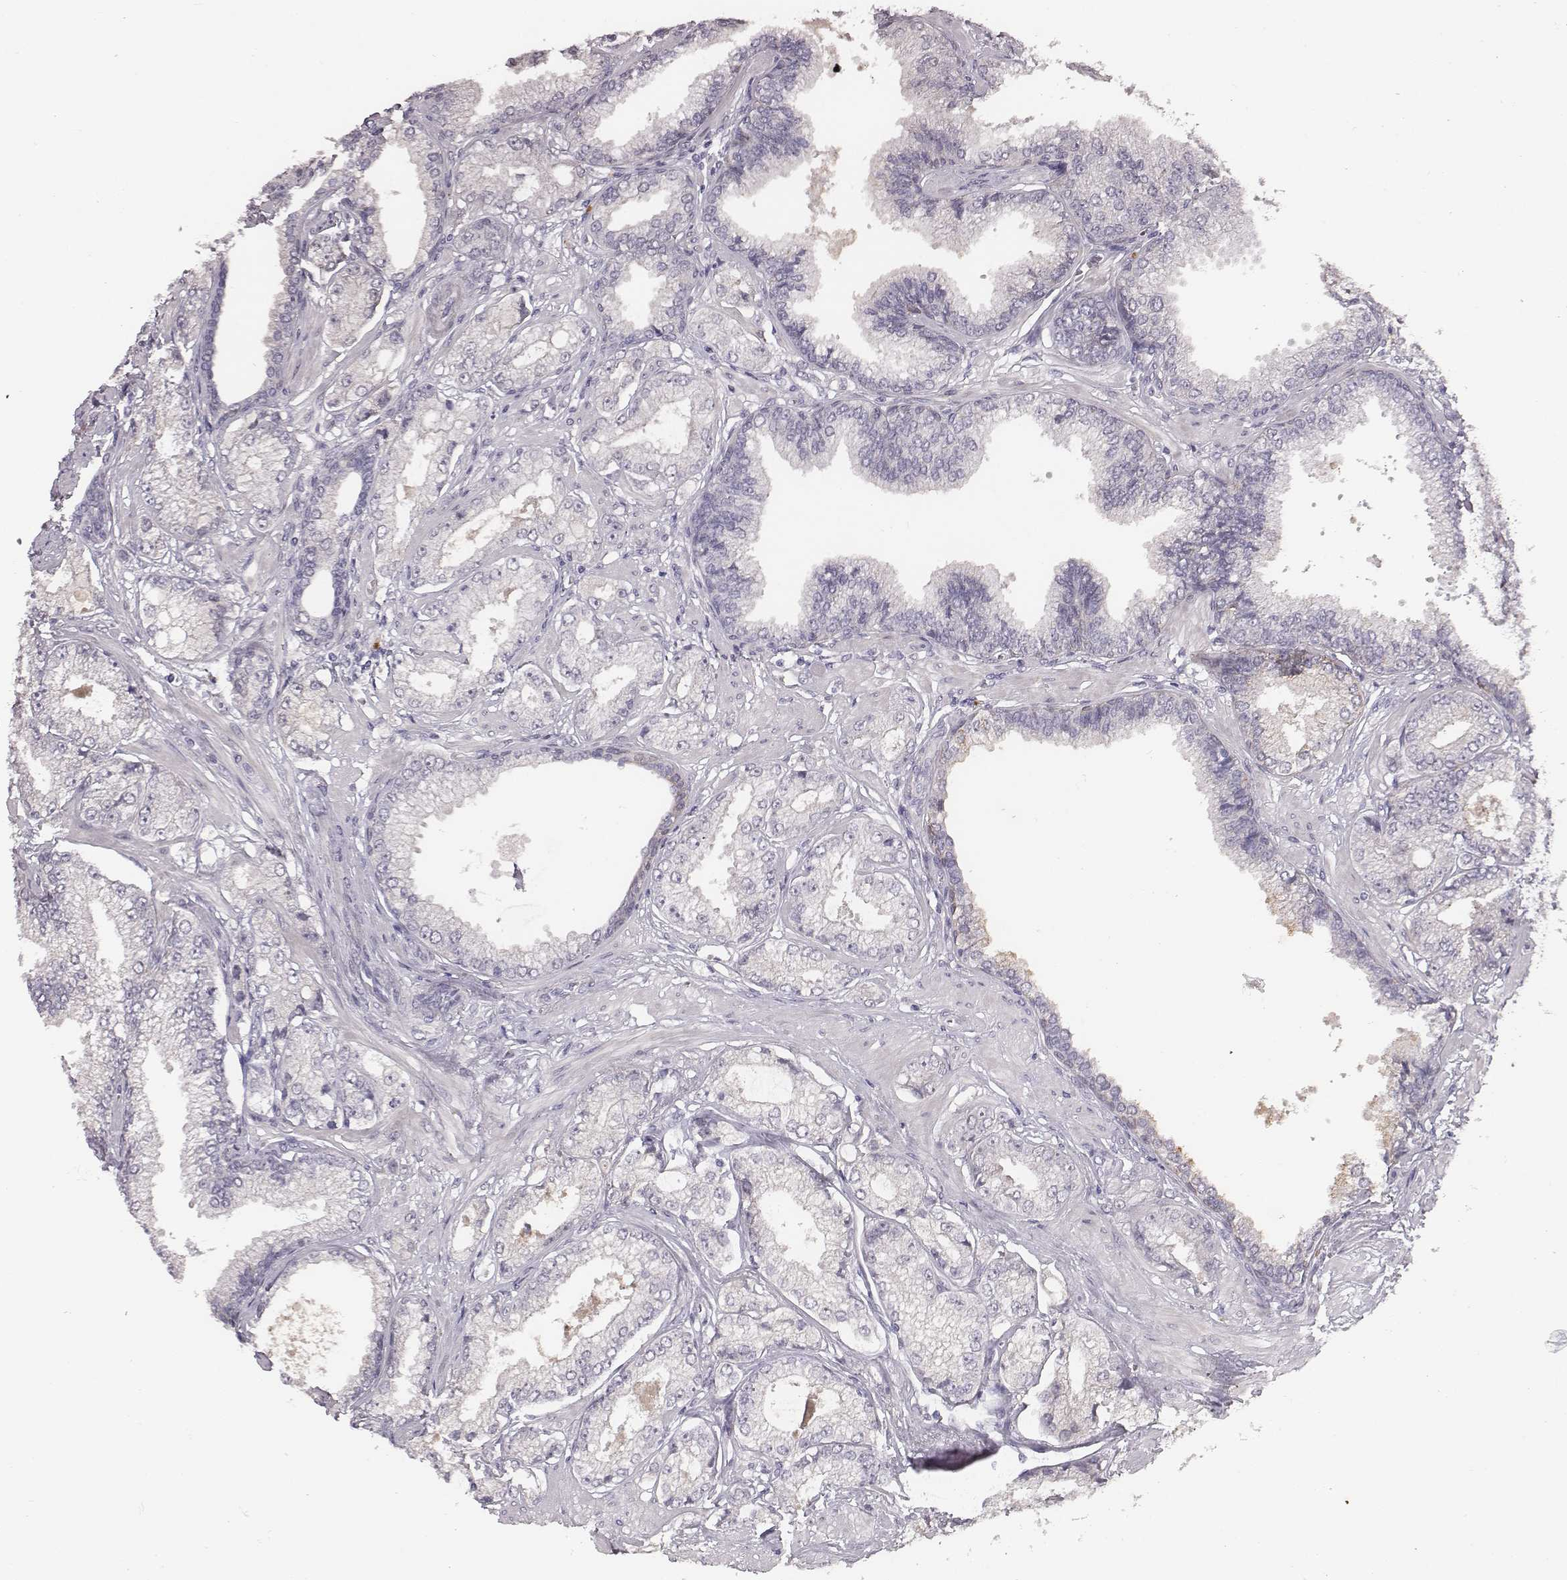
{"staining": {"intensity": "negative", "quantity": "none", "location": "none"}, "tissue": "prostate cancer", "cell_type": "Tumor cells", "image_type": "cancer", "snomed": [{"axis": "morphology", "description": "Adenocarcinoma, NOS"}, {"axis": "topography", "description": "Prostate"}], "caption": "There is no significant expression in tumor cells of prostate cancer (adenocarcinoma).", "gene": "SLC22A6", "patient": {"sex": "male", "age": 64}}